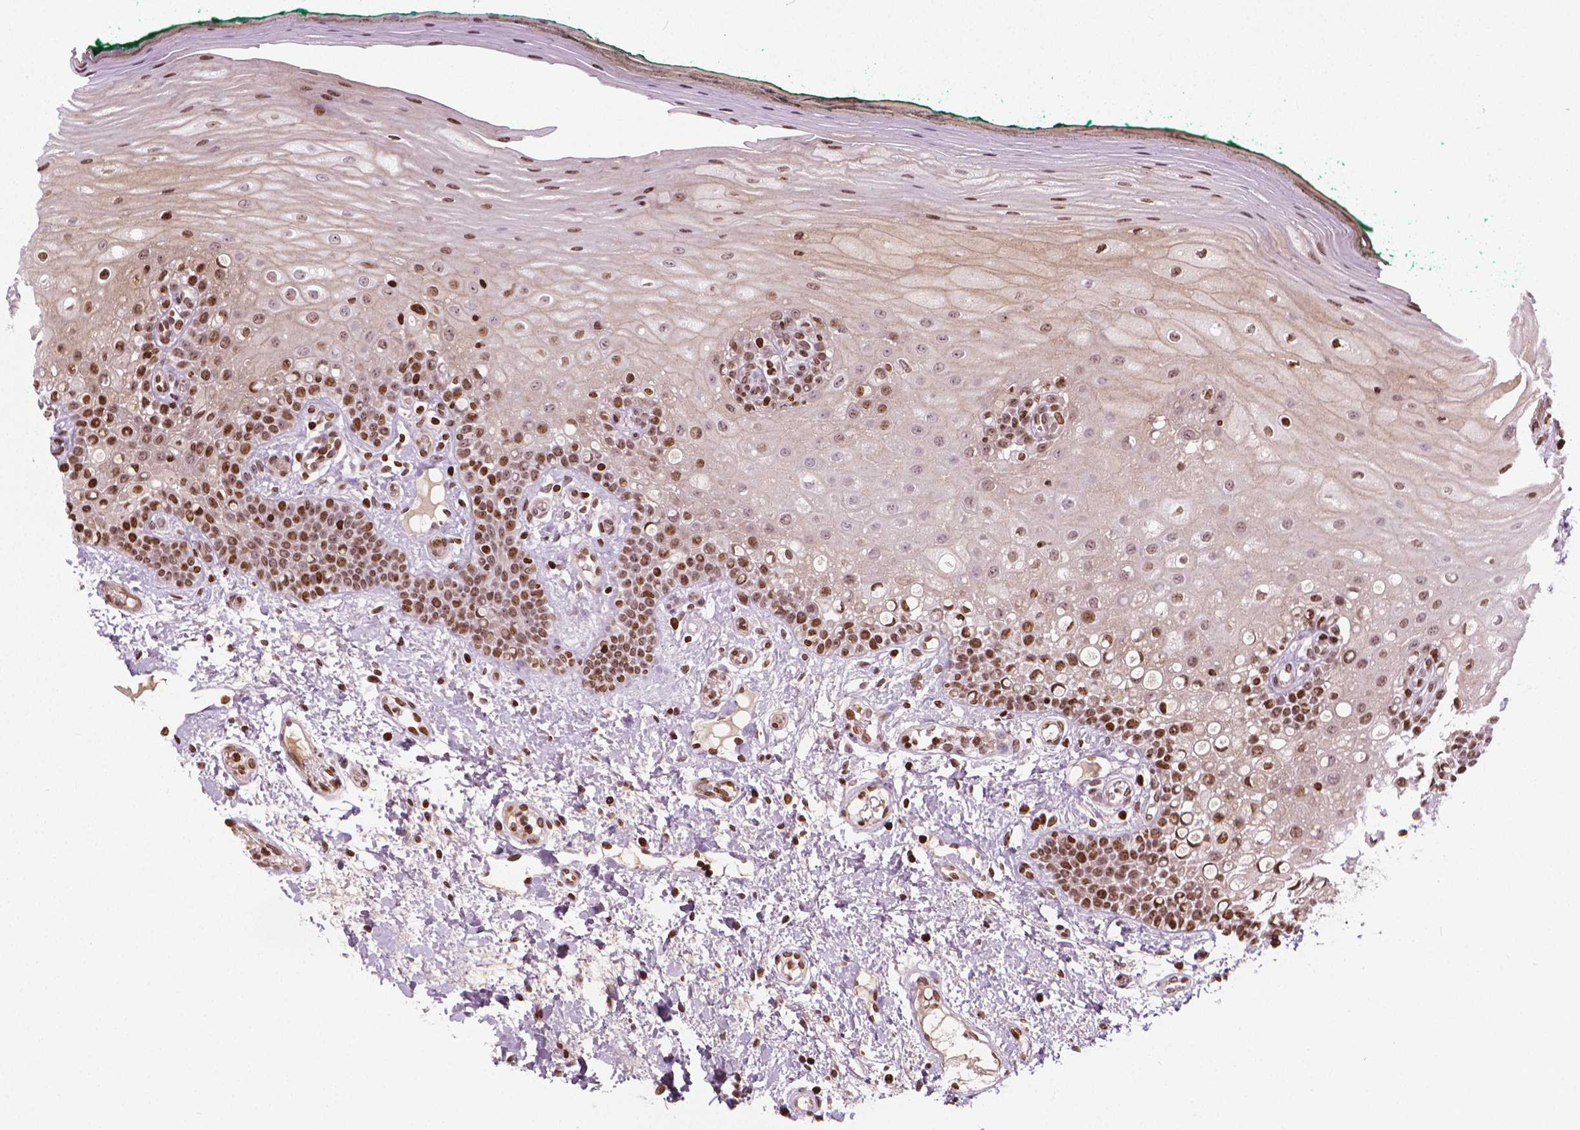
{"staining": {"intensity": "moderate", "quantity": ">75%", "location": "nuclear"}, "tissue": "oral mucosa", "cell_type": "Squamous epithelial cells", "image_type": "normal", "snomed": [{"axis": "morphology", "description": "Normal tissue, NOS"}, {"axis": "topography", "description": "Oral tissue"}], "caption": "Immunohistochemistry (IHC) staining of benign oral mucosa, which demonstrates medium levels of moderate nuclear expression in about >75% of squamous epithelial cells indicating moderate nuclear protein staining. The staining was performed using DAB (3,3'-diaminobenzidine) (brown) for protein detection and nuclei were counterstained in hematoxylin (blue).", "gene": "PIP4K2A", "patient": {"sex": "female", "age": 83}}